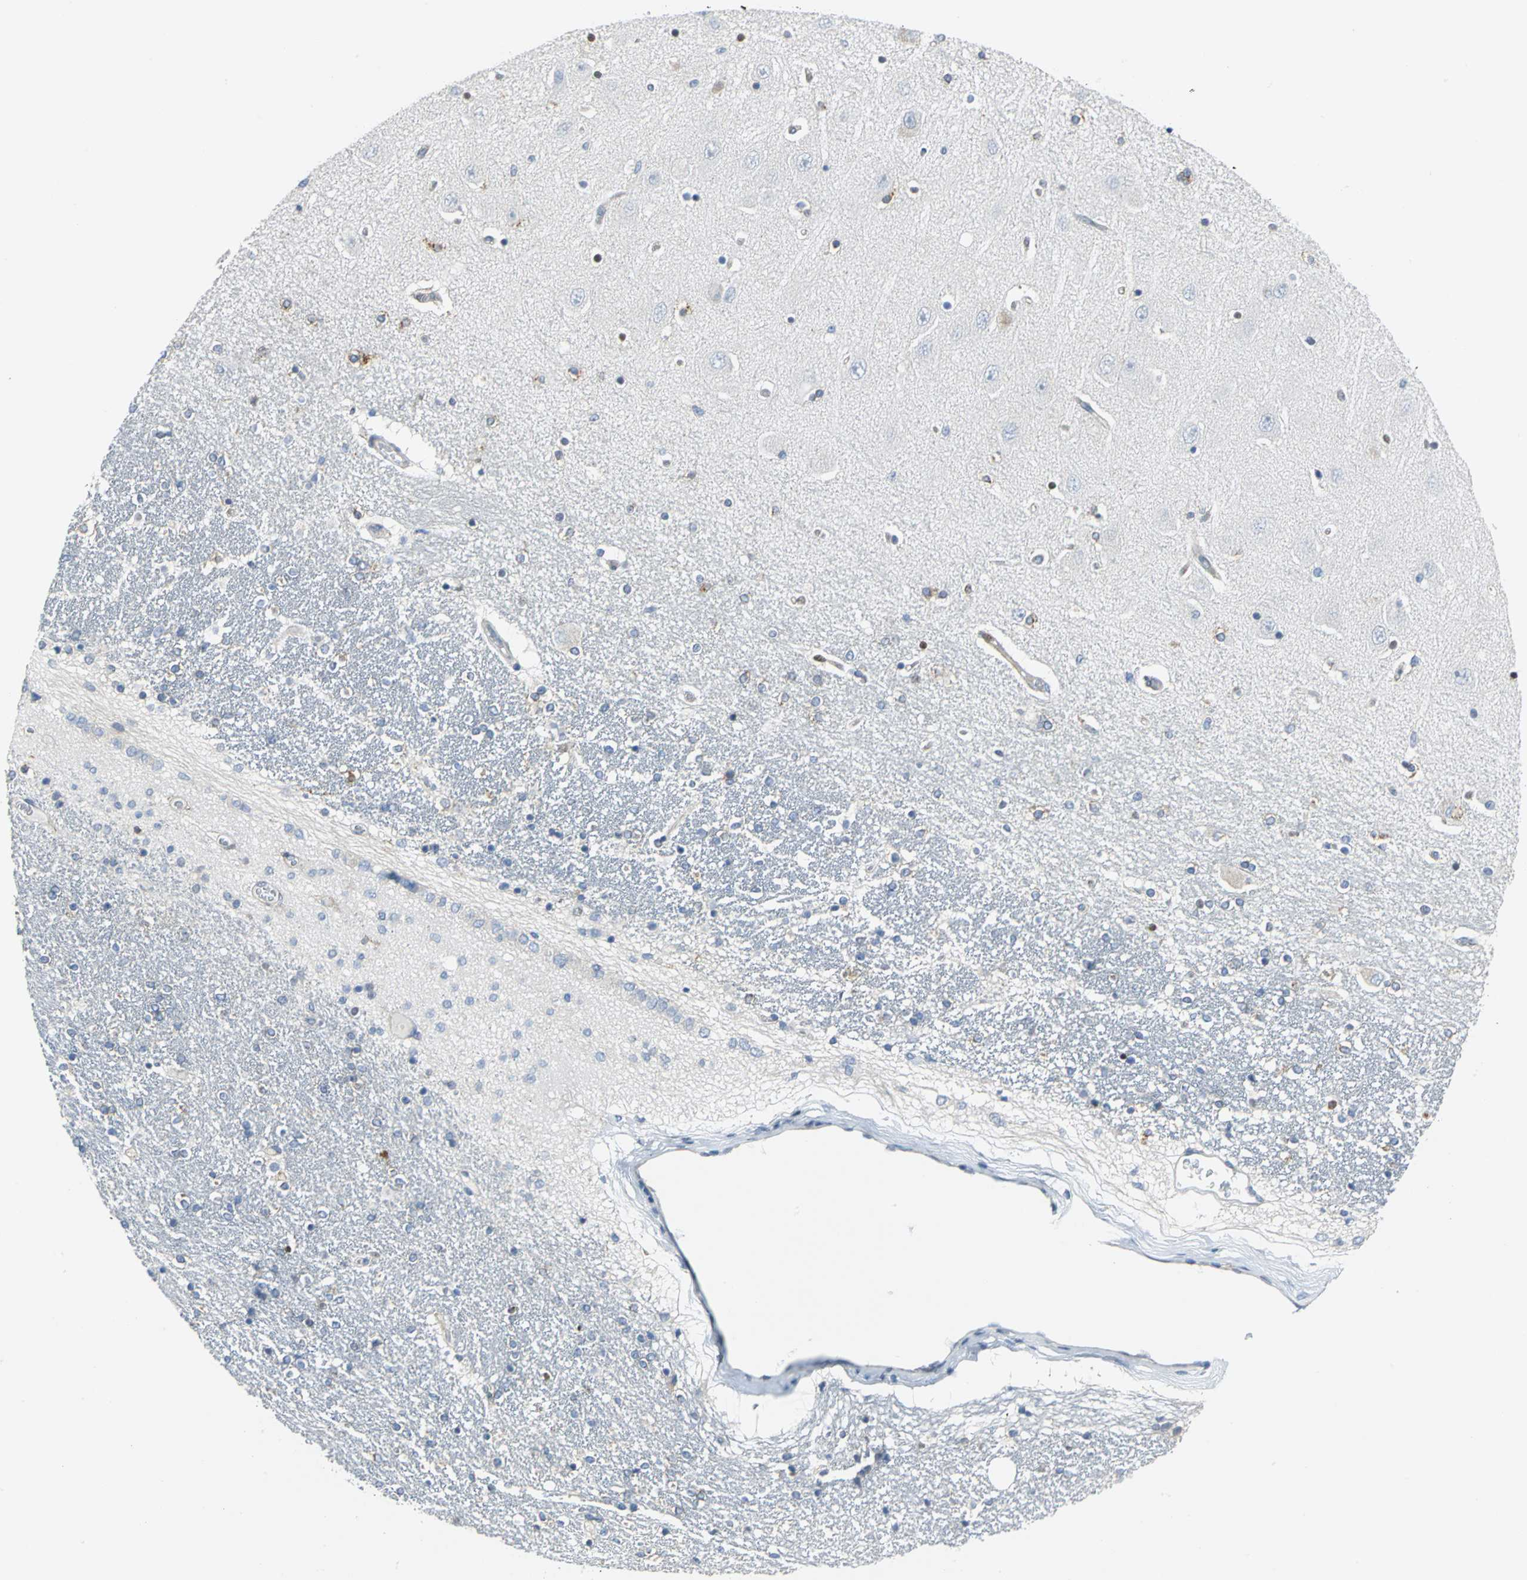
{"staining": {"intensity": "moderate", "quantity": "<25%", "location": "cytoplasmic/membranous"}, "tissue": "hippocampus", "cell_type": "Glial cells", "image_type": "normal", "snomed": [{"axis": "morphology", "description": "Normal tissue, NOS"}, {"axis": "topography", "description": "Hippocampus"}], "caption": "High-power microscopy captured an immunohistochemistry histopathology image of unremarkable hippocampus, revealing moderate cytoplasmic/membranous expression in about <25% of glial cells. Nuclei are stained in blue.", "gene": "YBX1", "patient": {"sex": "female", "age": 54}}